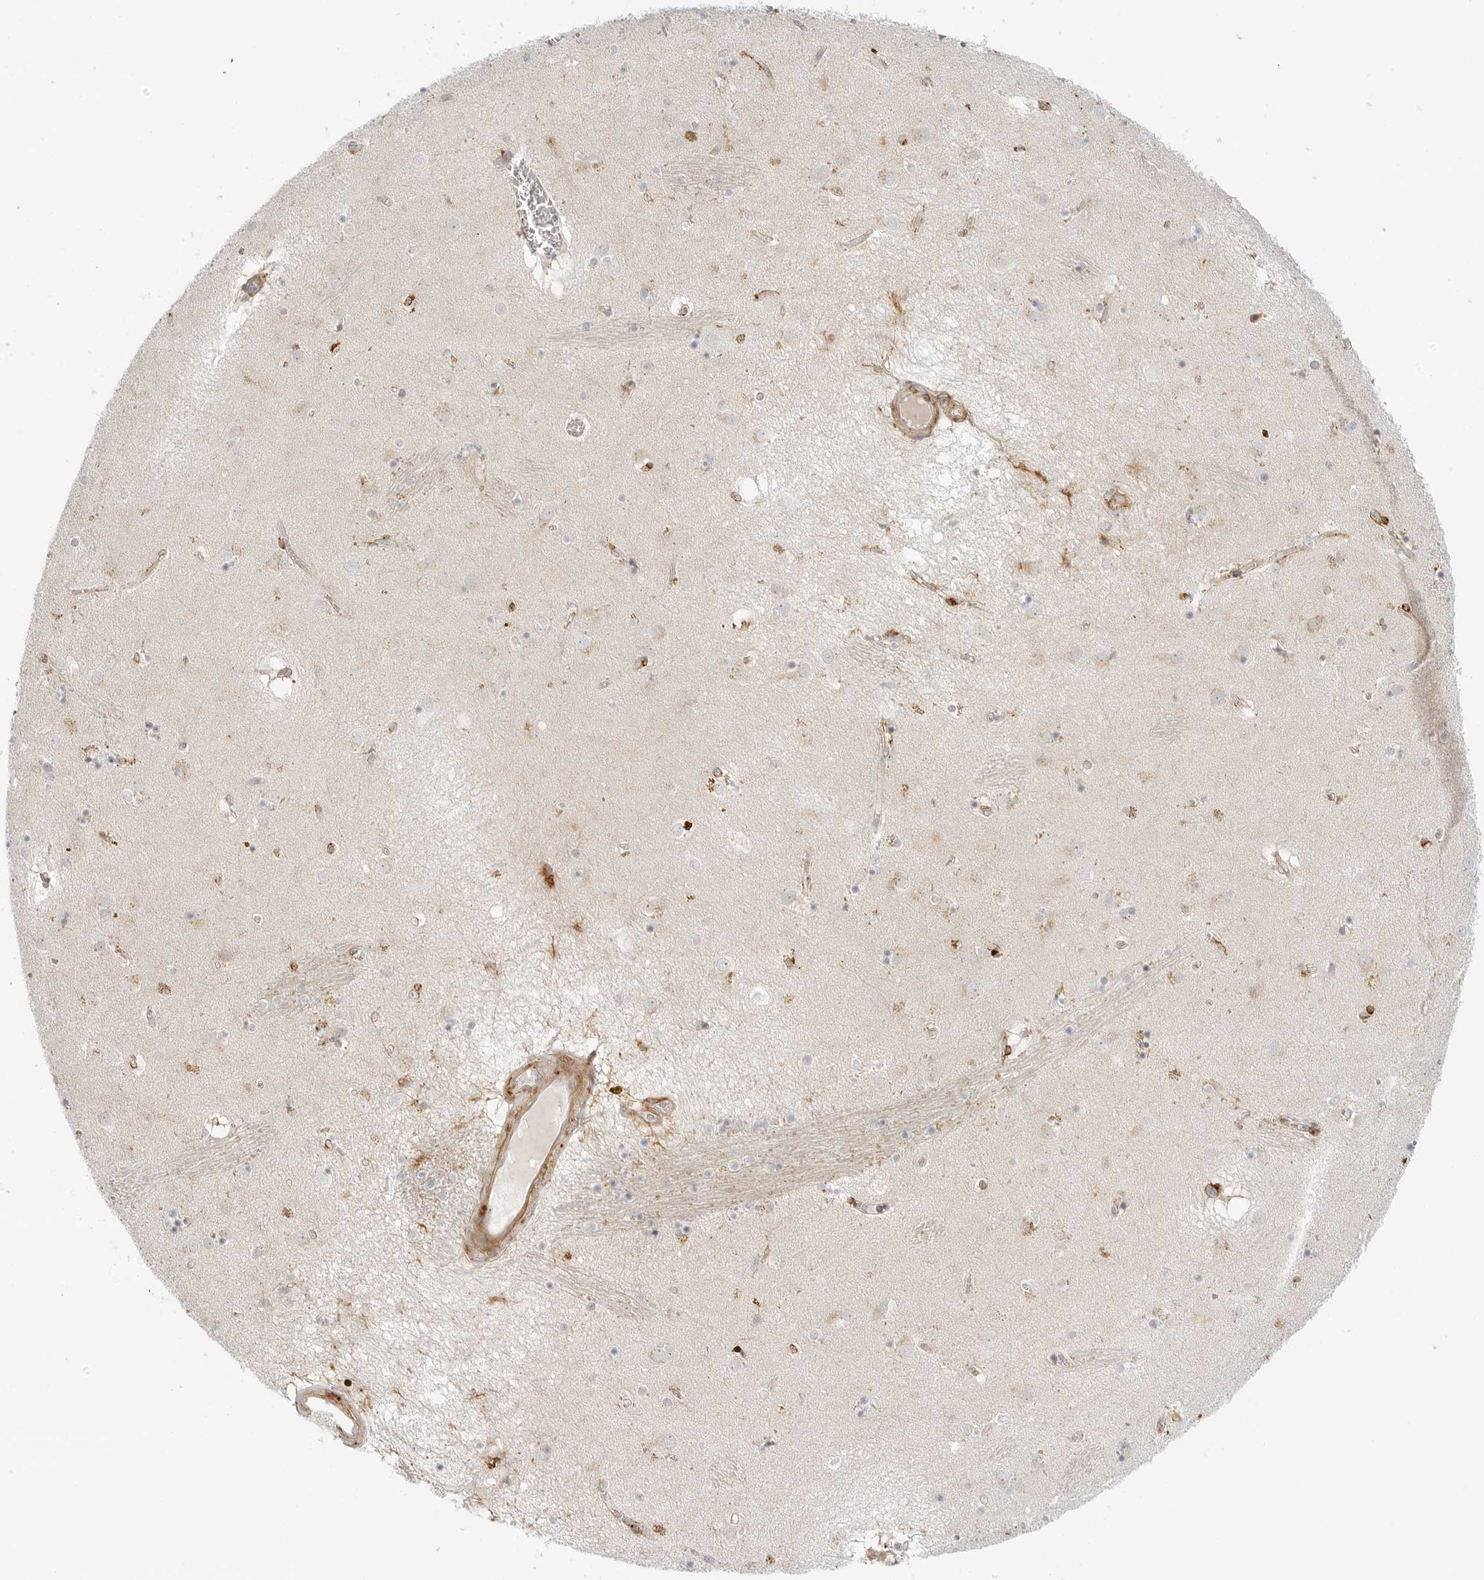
{"staining": {"intensity": "weak", "quantity": "<25%", "location": "cytoplasmic/membranous"}, "tissue": "caudate", "cell_type": "Glial cells", "image_type": "normal", "snomed": [{"axis": "morphology", "description": "Normal tissue, NOS"}, {"axis": "topography", "description": "Lateral ventricle wall"}], "caption": "The IHC image has no significant positivity in glial cells of caudate.", "gene": "C1QTNF1", "patient": {"sex": "male", "age": 70}}